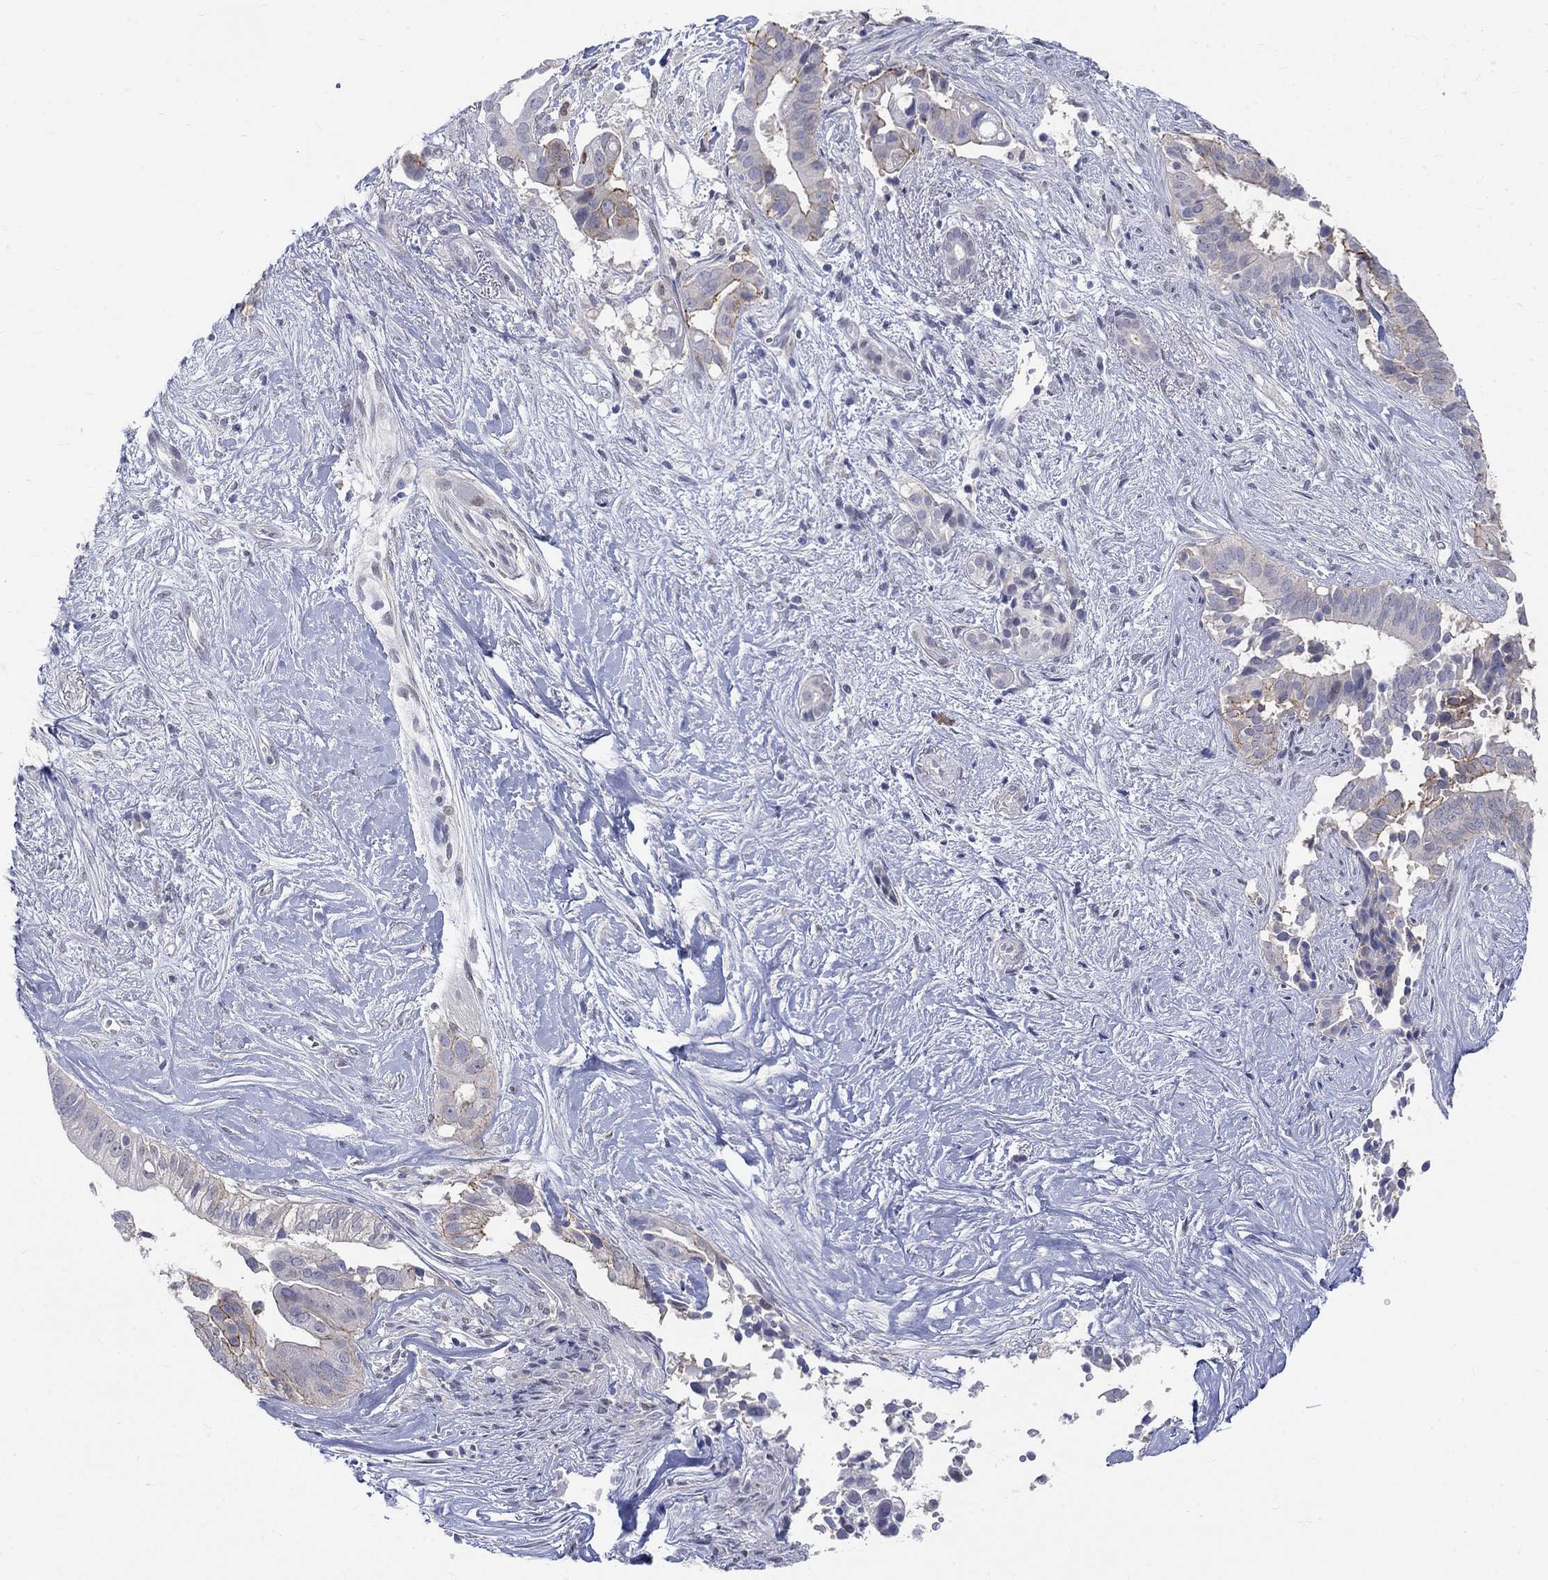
{"staining": {"intensity": "strong", "quantity": "<25%", "location": "cytoplasmic/membranous"}, "tissue": "pancreatic cancer", "cell_type": "Tumor cells", "image_type": "cancer", "snomed": [{"axis": "morphology", "description": "Adenocarcinoma, NOS"}, {"axis": "topography", "description": "Pancreas"}], "caption": "Tumor cells demonstrate medium levels of strong cytoplasmic/membranous positivity in approximately <25% of cells in pancreatic adenocarcinoma.", "gene": "EGFLAM", "patient": {"sex": "male", "age": 61}}